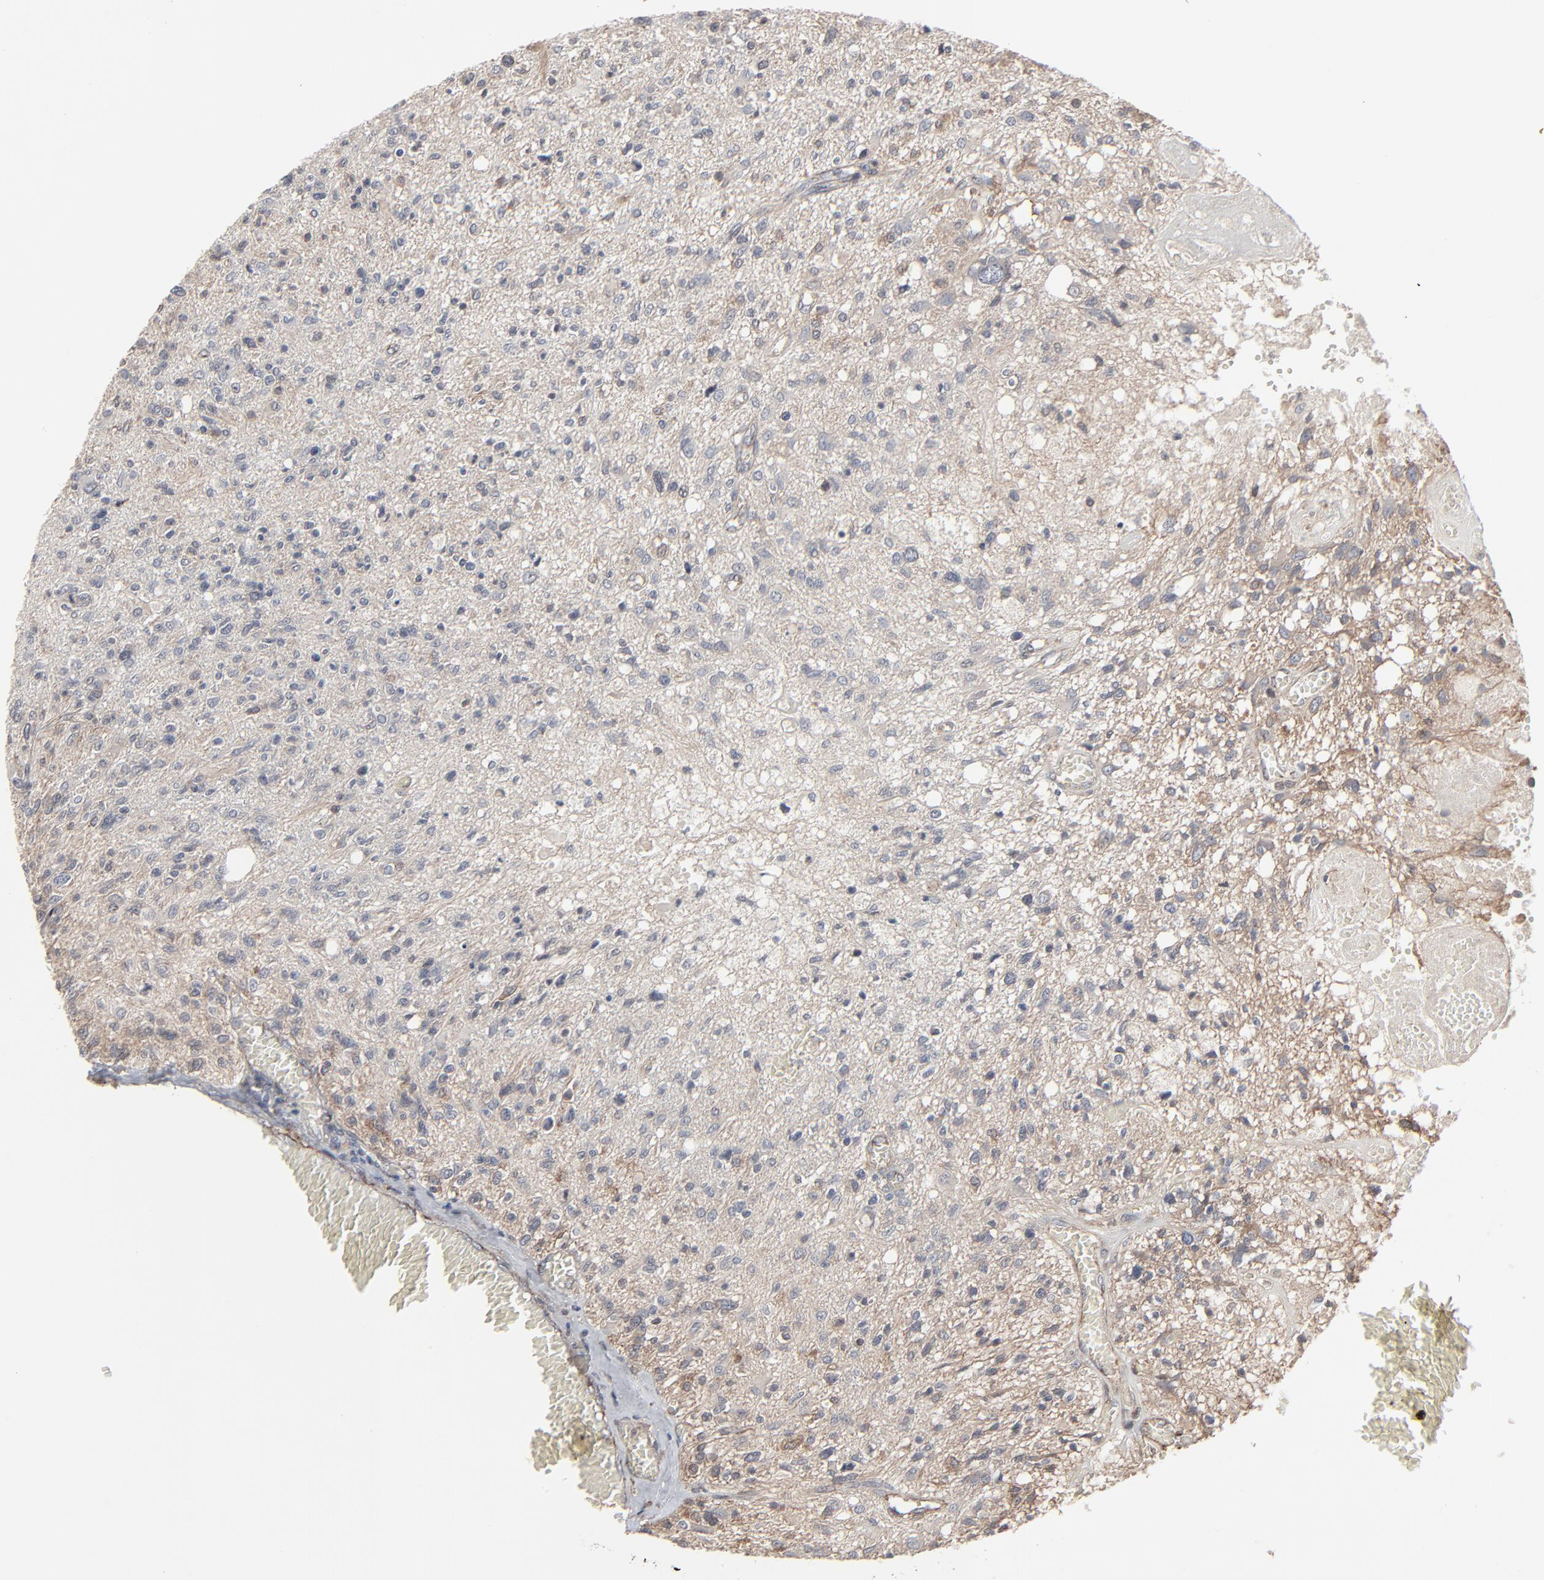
{"staining": {"intensity": "negative", "quantity": "none", "location": "none"}, "tissue": "glioma", "cell_type": "Tumor cells", "image_type": "cancer", "snomed": [{"axis": "morphology", "description": "Glioma, malignant, High grade"}, {"axis": "topography", "description": "Cerebral cortex"}], "caption": "Protein analysis of glioma exhibits no significant expression in tumor cells. The staining is performed using DAB brown chromogen with nuclei counter-stained in using hematoxylin.", "gene": "CTNND1", "patient": {"sex": "male", "age": 76}}